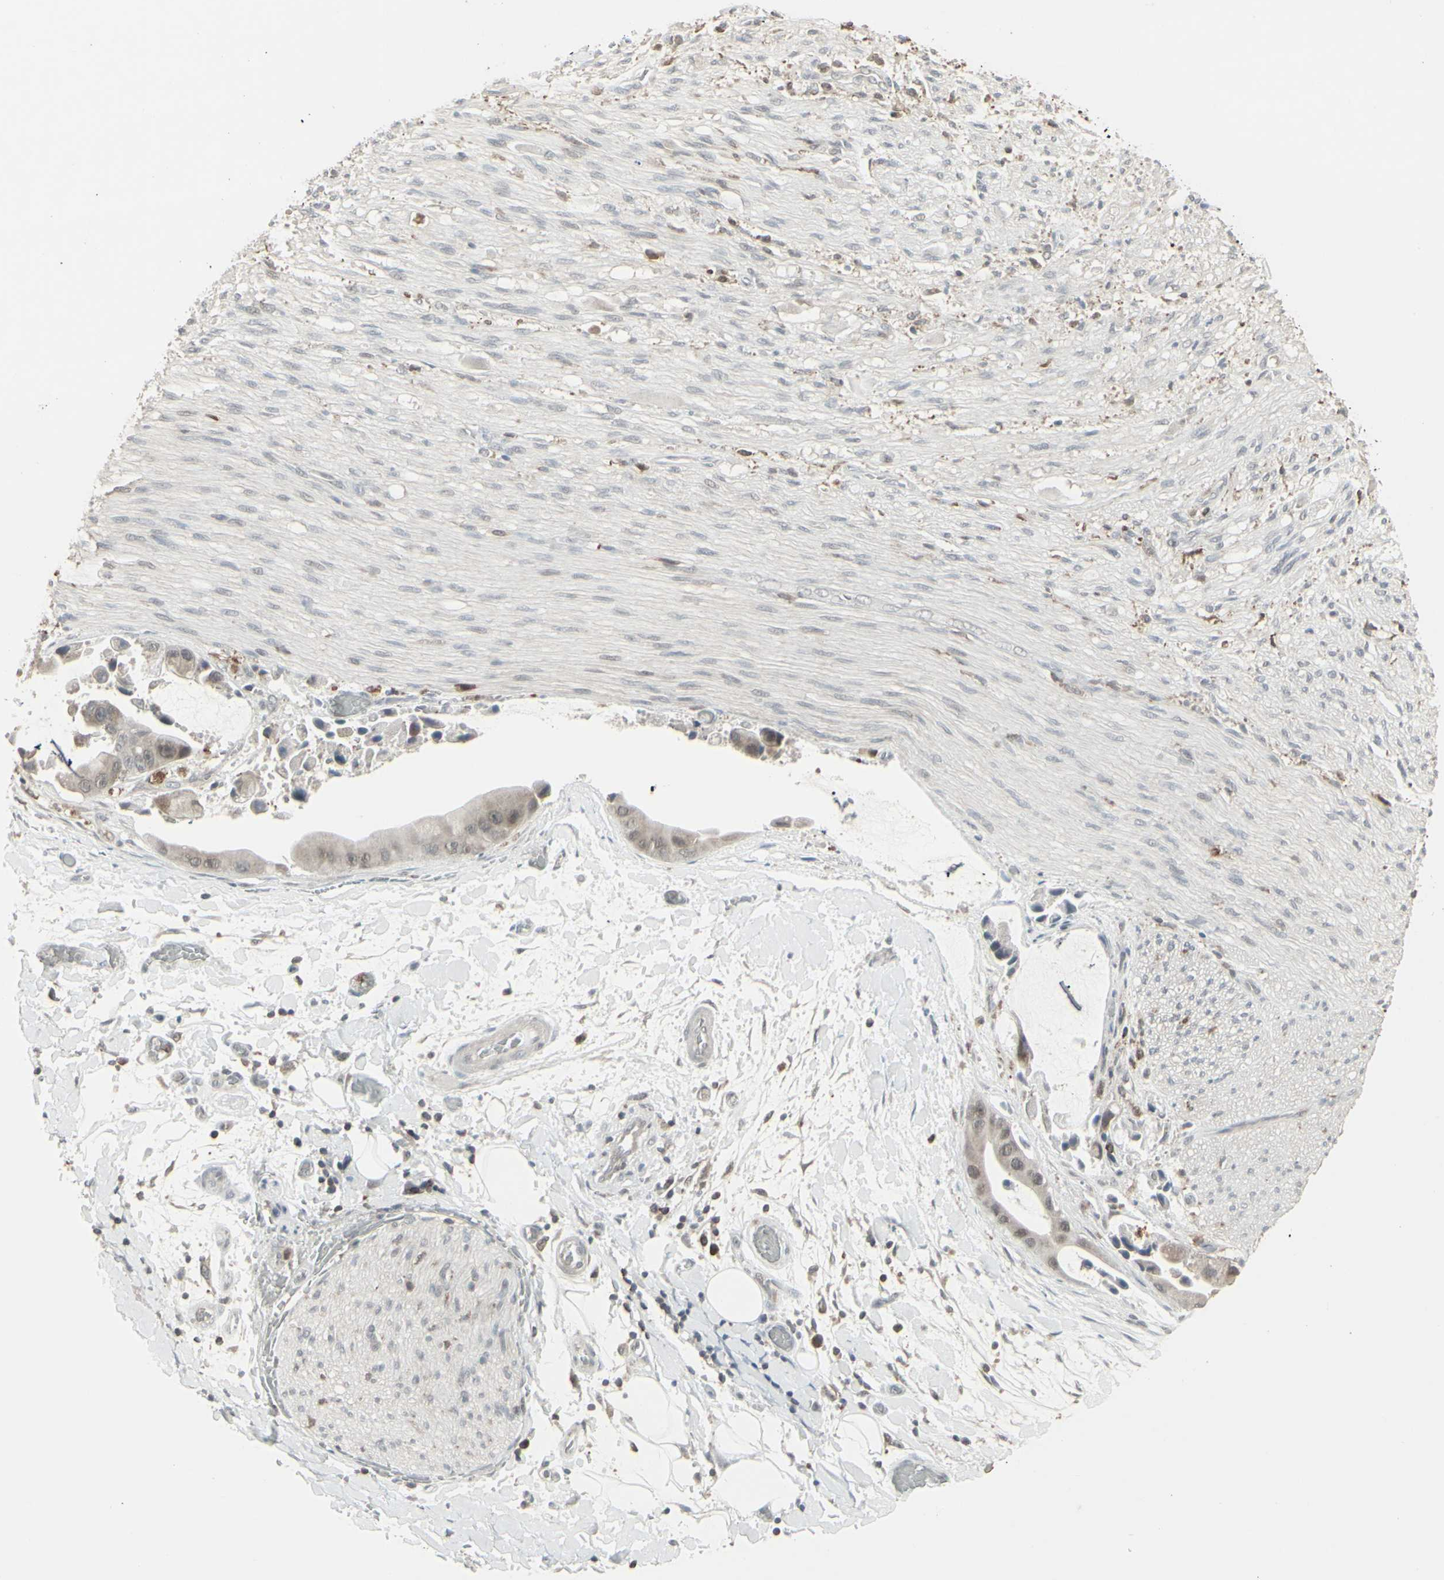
{"staining": {"intensity": "negative", "quantity": "none", "location": "none"}, "tissue": "adipose tissue", "cell_type": "Adipocytes", "image_type": "normal", "snomed": [{"axis": "morphology", "description": "Normal tissue, NOS"}, {"axis": "morphology", "description": "Cholangiocarcinoma"}, {"axis": "topography", "description": "Liver"}, {"axis": "topography", "description": "Peripheral nerve tissue"}], "caption": "IHC image of unremarkable adipose tissue stained for a protein (brown), which reveals no staining in adipocytes. Nuclei are stained in blue.", "gene": "SAMSN1", "patient": {"sex": "male", "age": 50}}